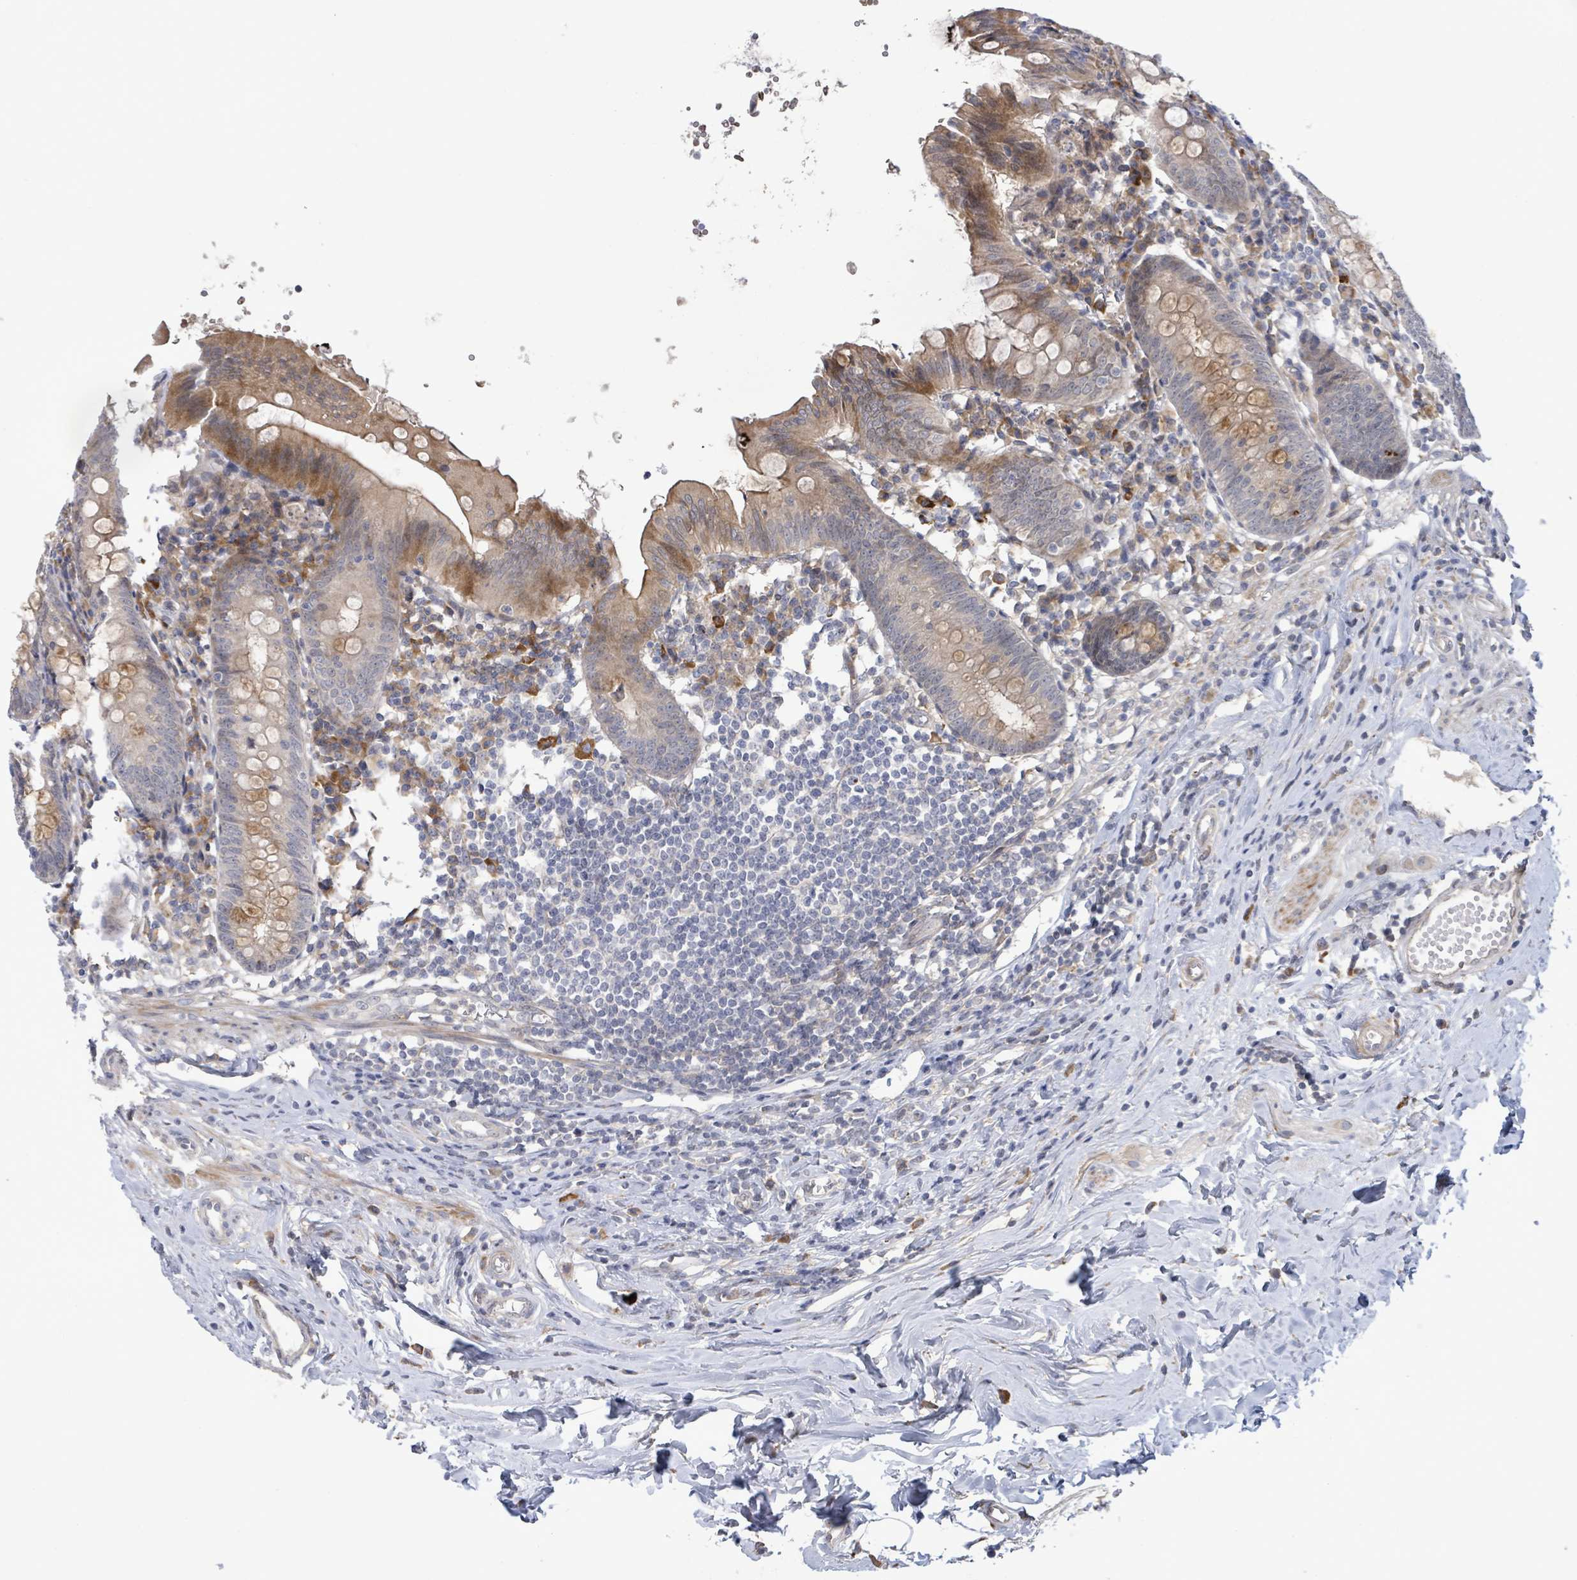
{"staining": {"intensity": "moderate", "quantity": "25%-75%", "location": "cytoplasmic/membranous"}, "tissue": "appendix", "cell_type": "Glandular cells", "image_type": "normal", "snomed": [{"axis": "morphology", "description": "Normal tissue, NOS"}, {"axis": "topography", "description": "Appendix"}], "caption": "A micrograph of human appendix stained for a protein demonstrates moderate cytoplasmic/membranous brown staining in glandular cells.", "gene": "SLIT3", "patient": {"sex": "female", "age": 54}}